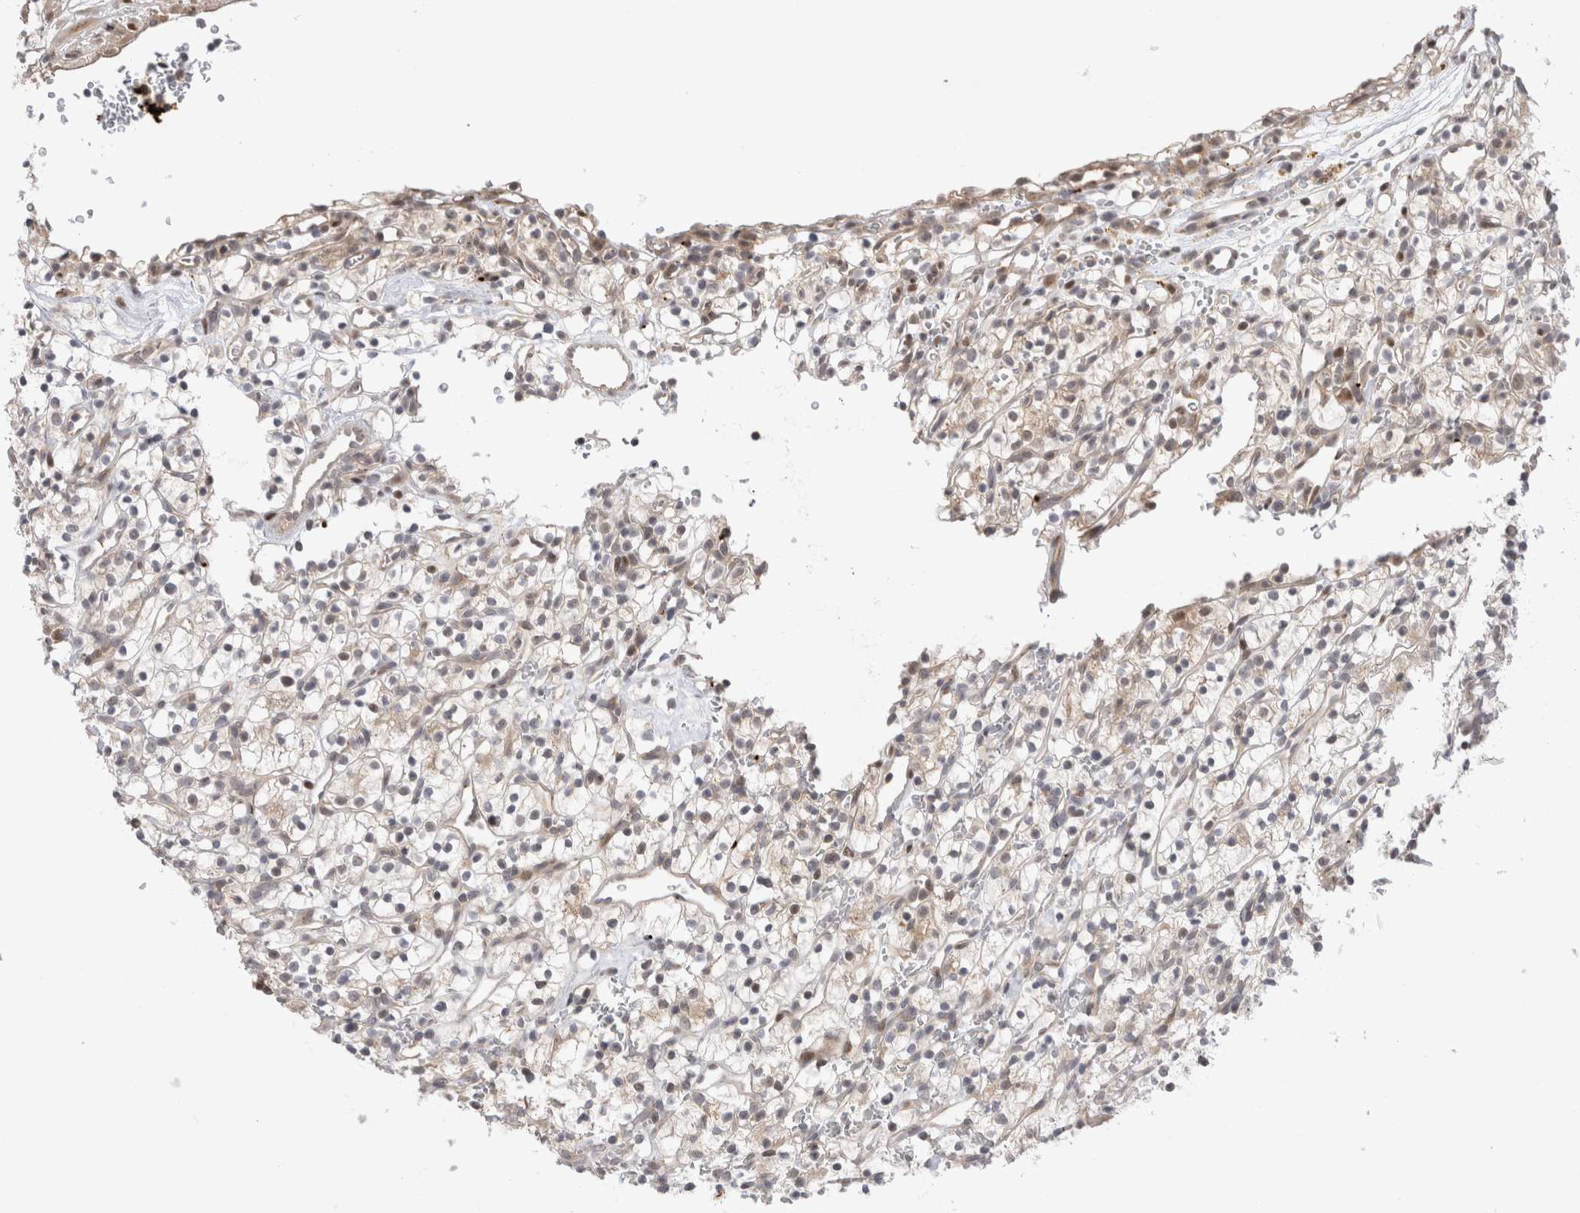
{"staining": {"intensity": "weak", "quantity": "<25%", "location": "cytoplasmic/membranous"}, "tissue": "renal cancer", "cell_type": "Tumor cells", "image_type": "cancer", "snomed": [{"axis": "morphology", "description": "Adenocarcinoma, NOS"}, {"axis": "topography", "description": "Kidney"}], "caption": "Human adenocarcinoma (renal) stained for a protein using immunohistochemistry (IHC) exhibits no staining in tumor cells.", "gene": "VPS28", "patient": {"sex": "female", "age": 57}}